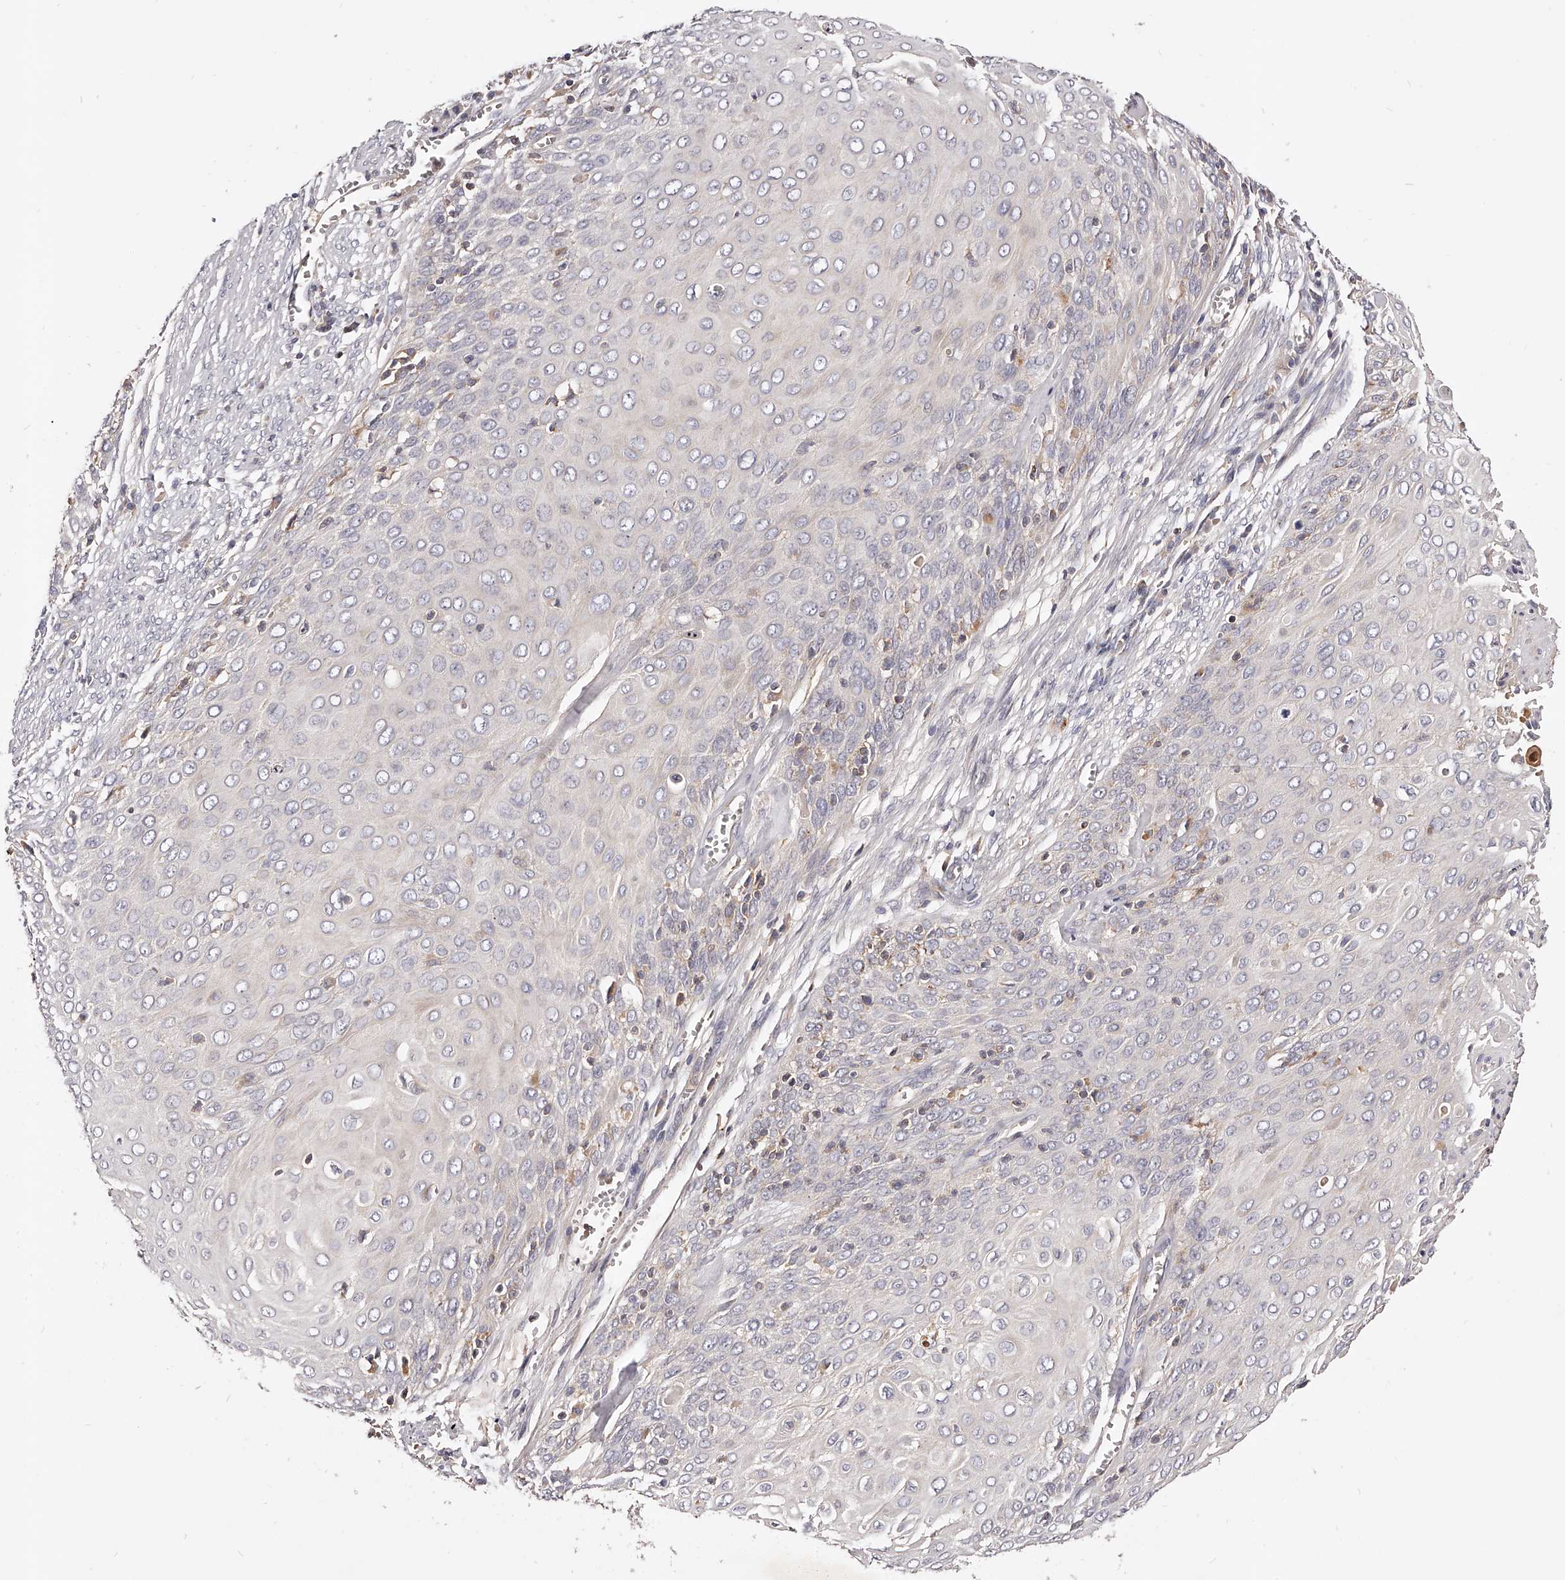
{"staining": {"intensity": "negative", "quantity": "none", "location": "none"}, "tissue": "cervical cancer", "cell_type": "Tumor cells", "image_type": "cancer", "snomed": [{"axis": "morphology", "description": "Squamous cell carcinoma, NOS"}, {"axis": "topography", "description": "Cervix"}], "caption": "Immunohistochemistry image of neoplastic tissue: human cervical cancer stained with DAB exhibits no significant protein positivity in tumor cells.", "gene": "PHACTR1", "patient": {"sex": "female", "age": 39}}